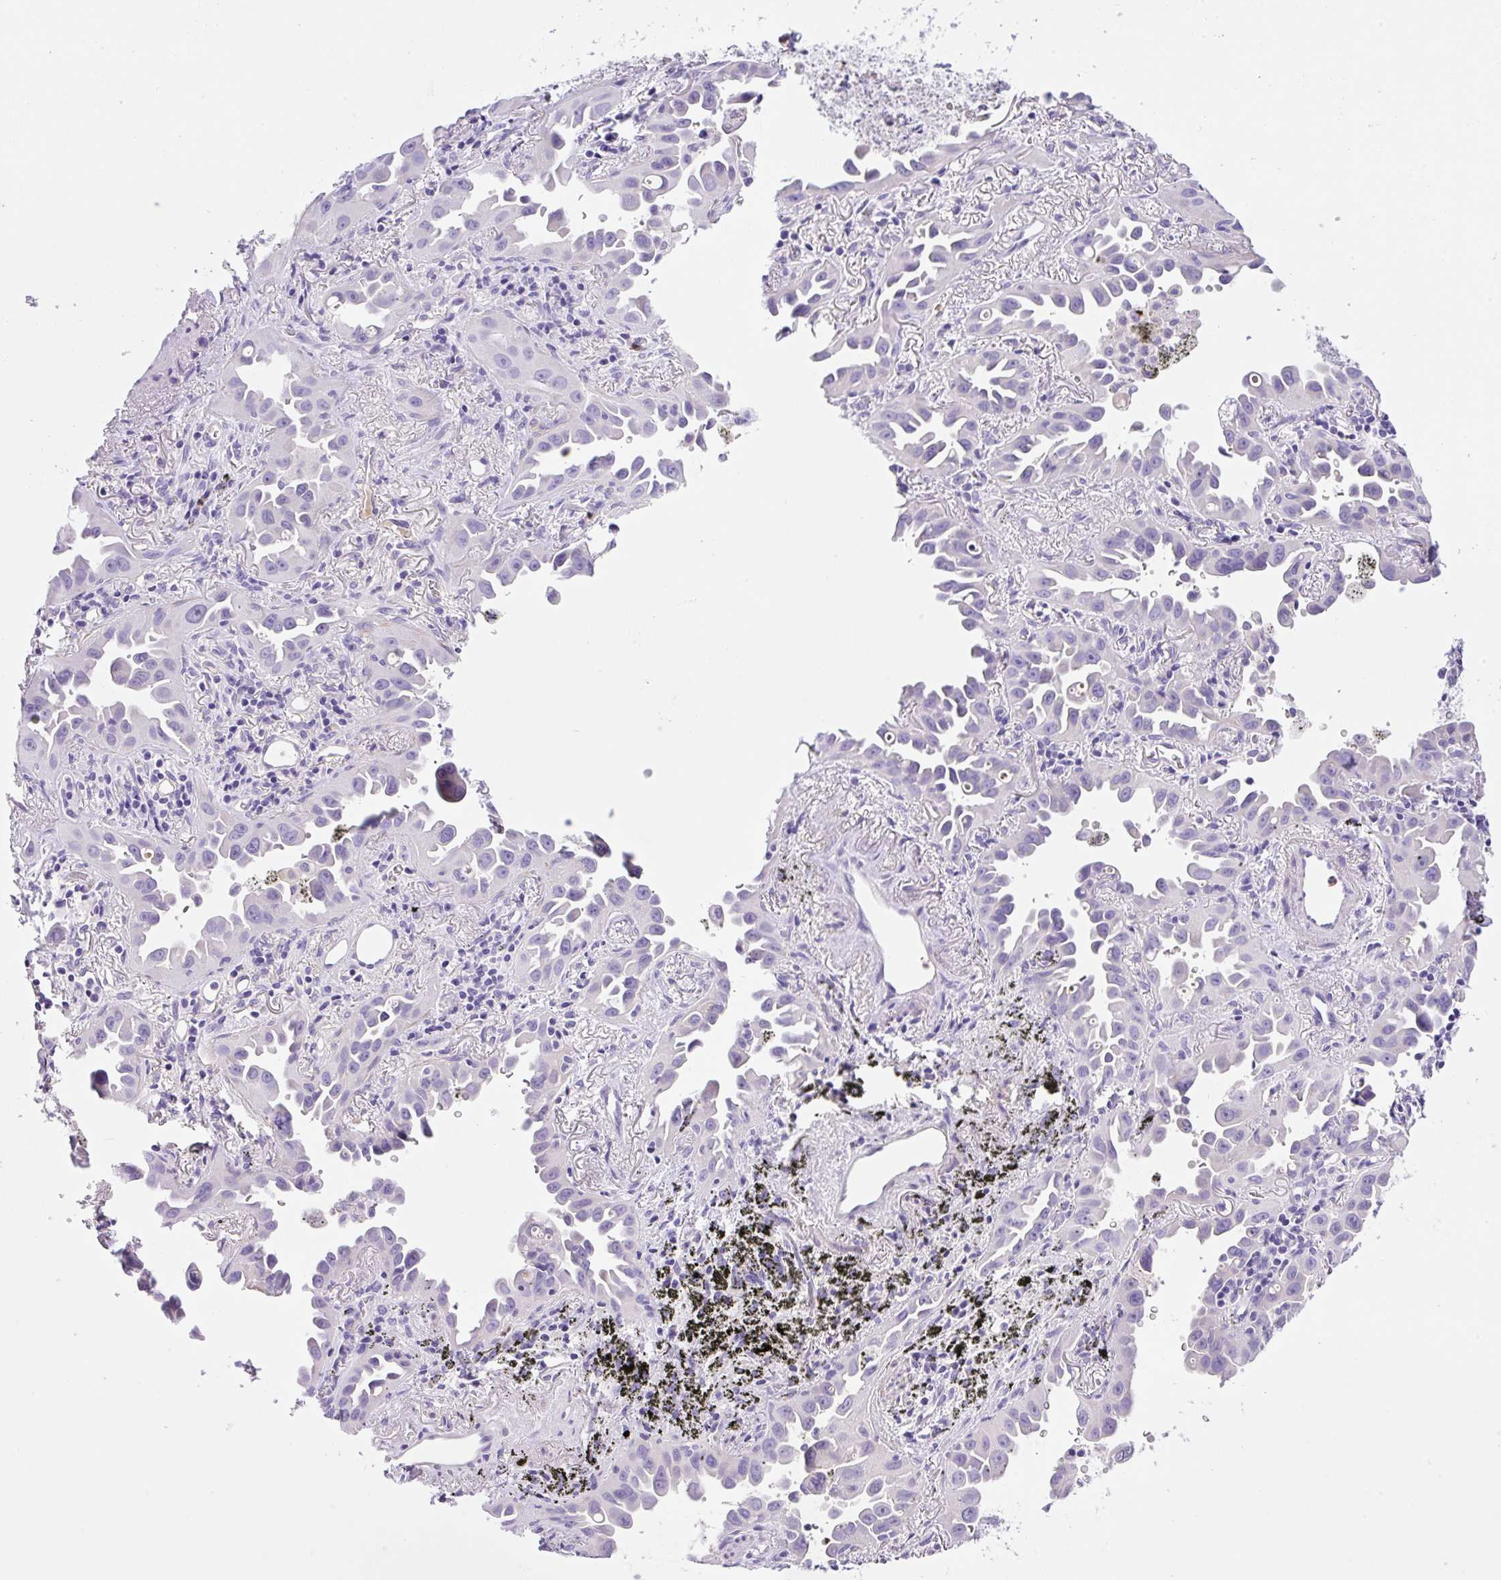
{"staining": {"intensity": "negative", "quantity": "none", "location": "none"}, "tissue": "lung cancer", "cell_type": "Tumor cells", "image_type": "cancer", "snomed": [{"axis": "morphology", "description": "Adenocarcinoma, NOS"}, {"axis": "topography", "description": "Lung"}], "caption": "Immunohistochemistry (IHC) of lung cancer demonstrates no positivity in tumor cells.", "gene": "TDRD15", "patient": {"sex": "male", "age": 68}}